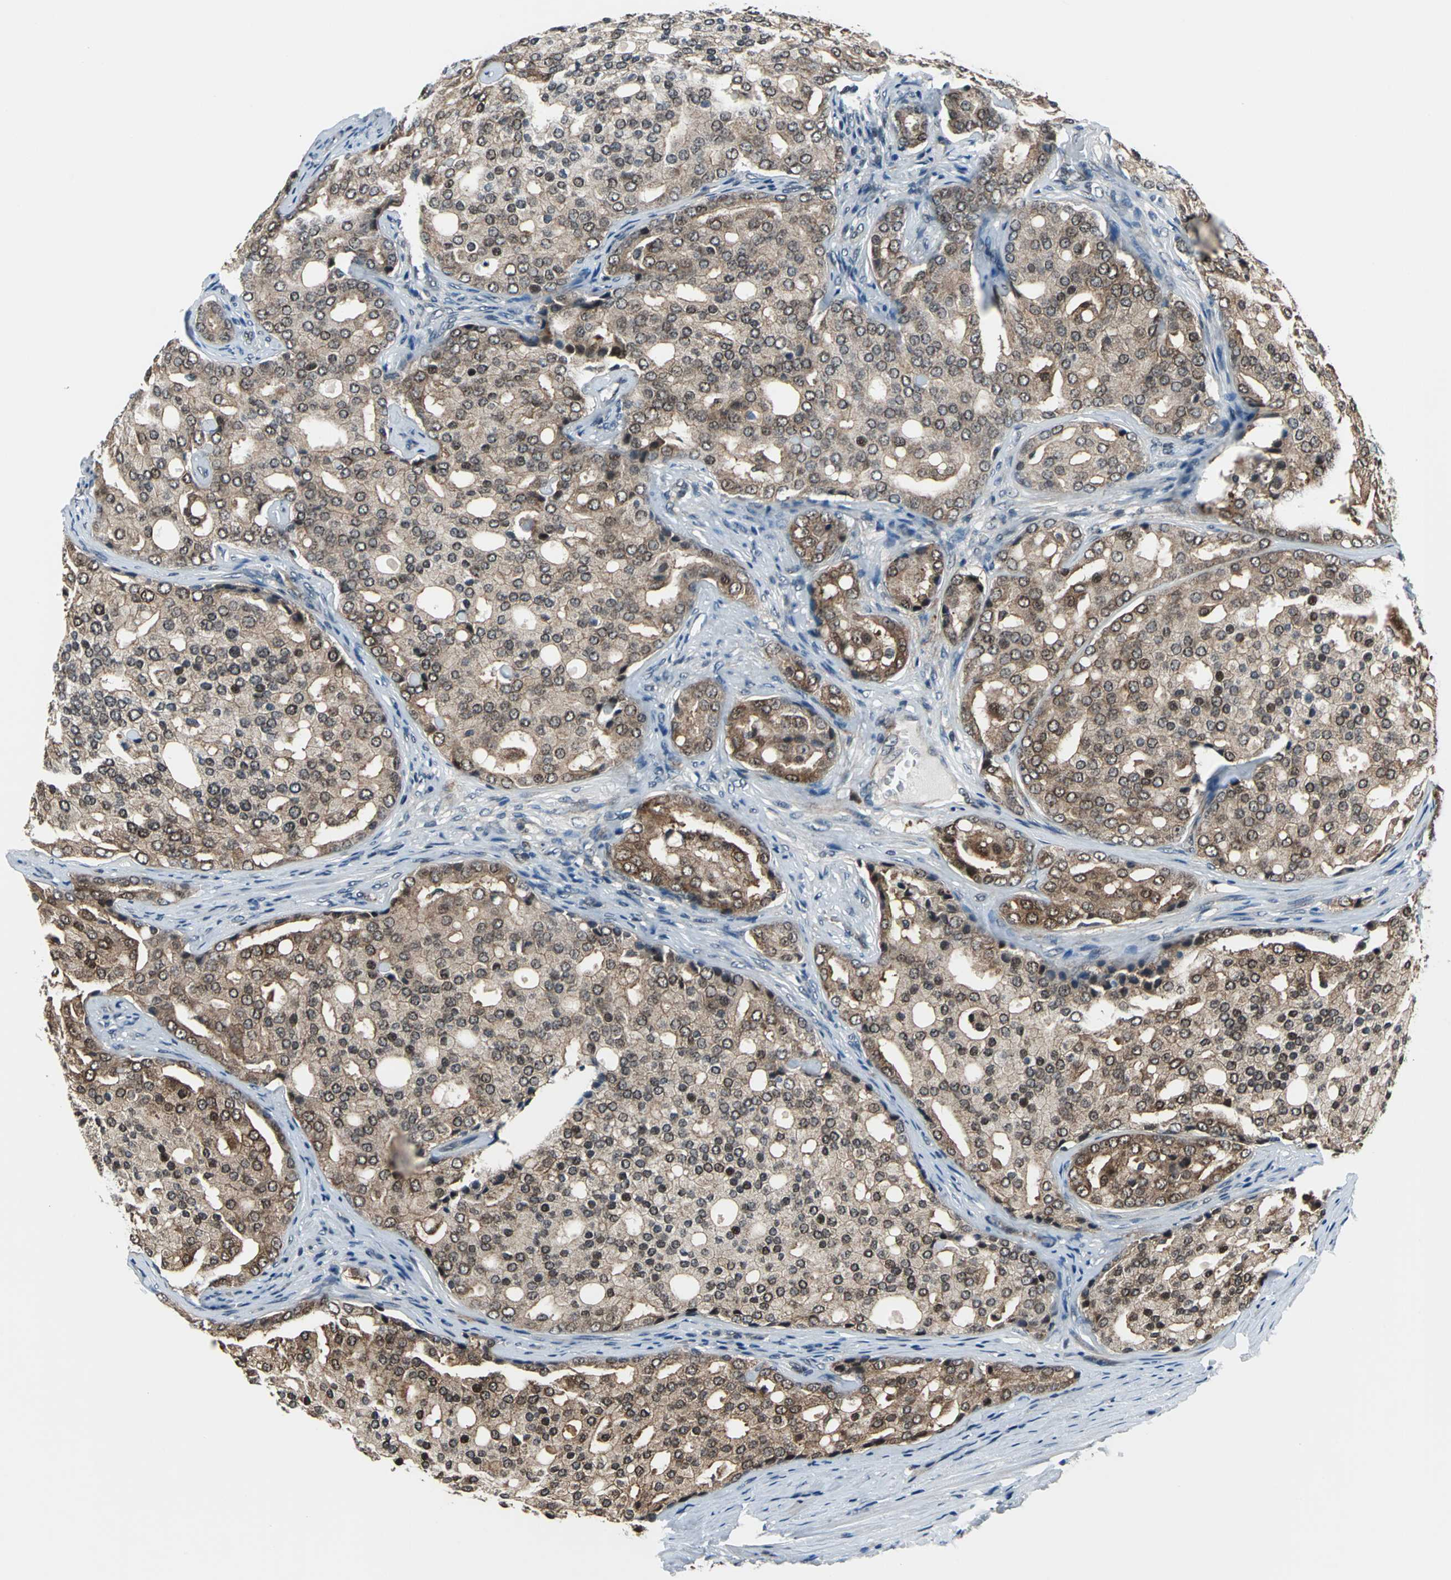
{"staining": {"intensity": "moderate", "quantity": ">75%", "location": "cytoplasmic/membranous,nuclear"}, "tissue": "prostate cancer", "cell_type": "Tumor cells", "image_type": "cancer", "snomed": [{"axis": "morphology", "description": "Adenocarcinoma, High grade"}, {"axis": "topography", "description": "Prostate"}], "caption": "Moderate cytoplasmic/membranous and nuclear protein expression is appreciated in approximately >75% of tumor cells in prostate cancer.", "gene": "POLR3K", "patient": {"sex": "male", "age": 64}}